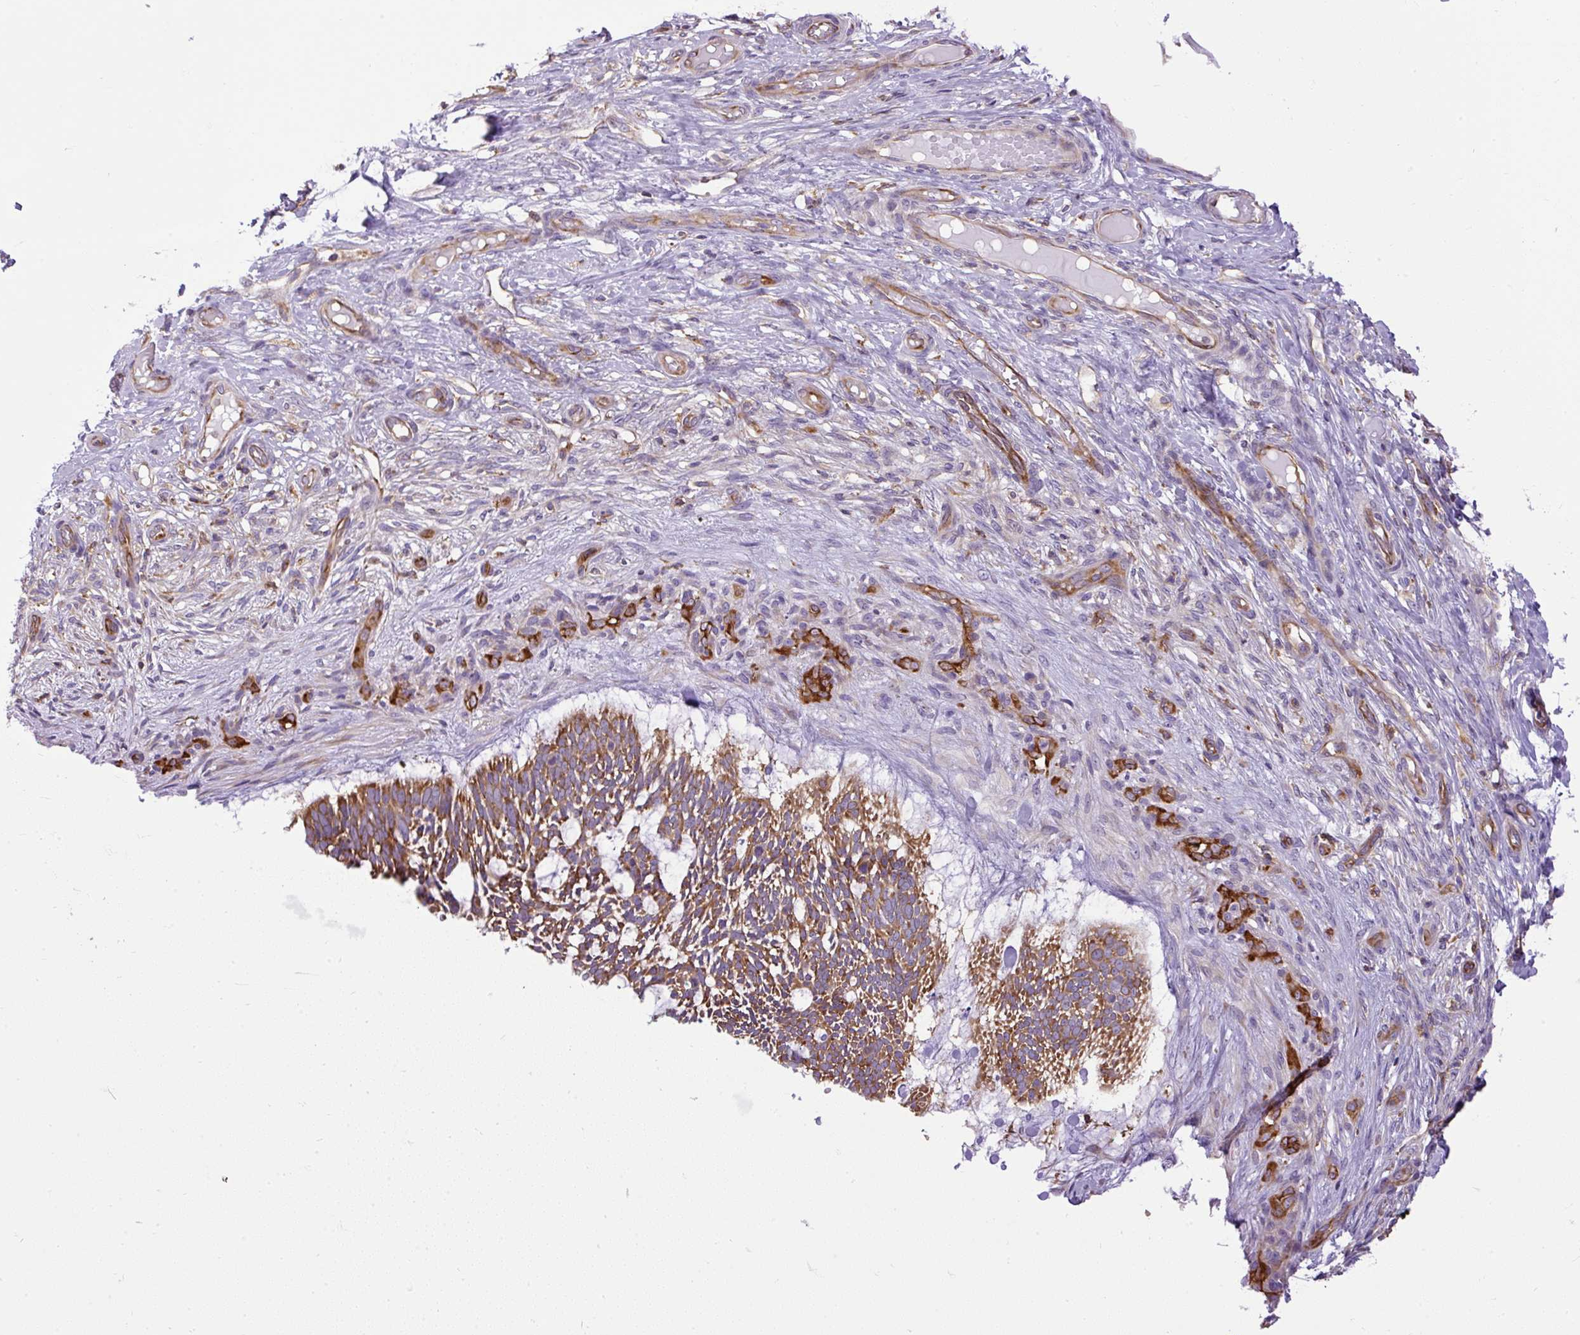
{"staining": {"intensity": "moderate", "quantity": ">75%", "location": "cytoplasmic/membranous"}, "tissue": "skin cancer", "cell_type": "Tumor cells", "image_type": "cancer", "snomed": [{"axis": "morphology", "description": "Basal cell carcinoma"}, {"axis": "topography", "description": "Skin"}], "caption": "Immunohistochemical staining of skin basal cell carcinoma shows medium levels of moderate cytoplasmic/membranous protein positivity in approximately >75% of tumor cells.", "gene": "MAP1S", "patient": {"sex": "male", "age": 88}}